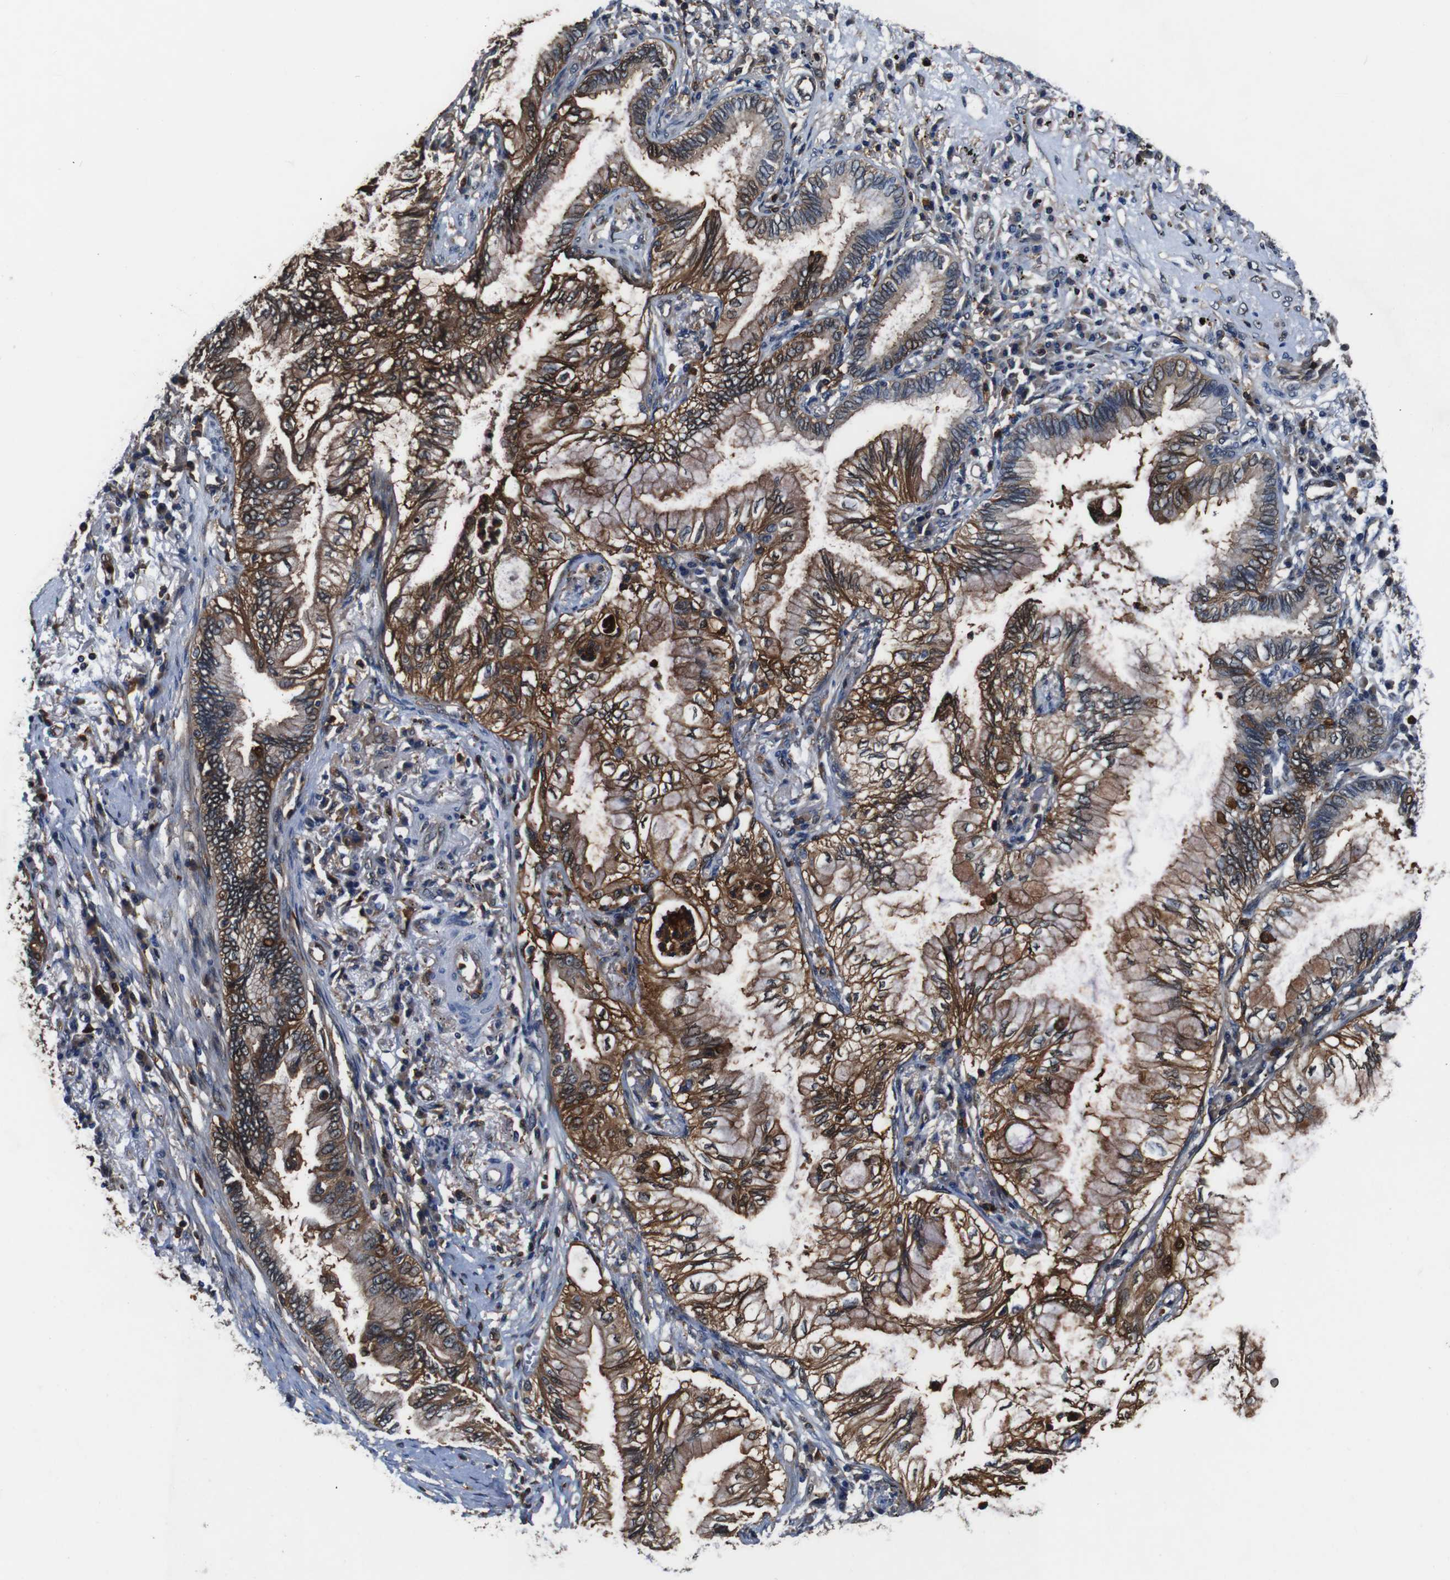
{"staining": {"intensity": "strong", "quantity": "25%-75%", "location": "cytoplasmic/membranous,nuclear"}, "tissue": "lung cancer", "cell_type": "Tumor cells", "image_type": "cancer", "snomed": [{"axis": "morphology", "description": "Normal tissue, NOS"}, {"axis": "morphology", "description": "Adenocarcinoma, NOS"}, {"axis": "topography", "description": "Bronchus"}, {"axis": "topography", "description": "Lung"}], "caption": "Immunohistochemical staining of human lung cancer (adenocarcinoma) shows strong cytoplasmic/membranous and nuclear protein positivity in about 25%-75% of tumor cells.", "gene": "ANXA1", "patient": {"sex": "female", "age": 70}}